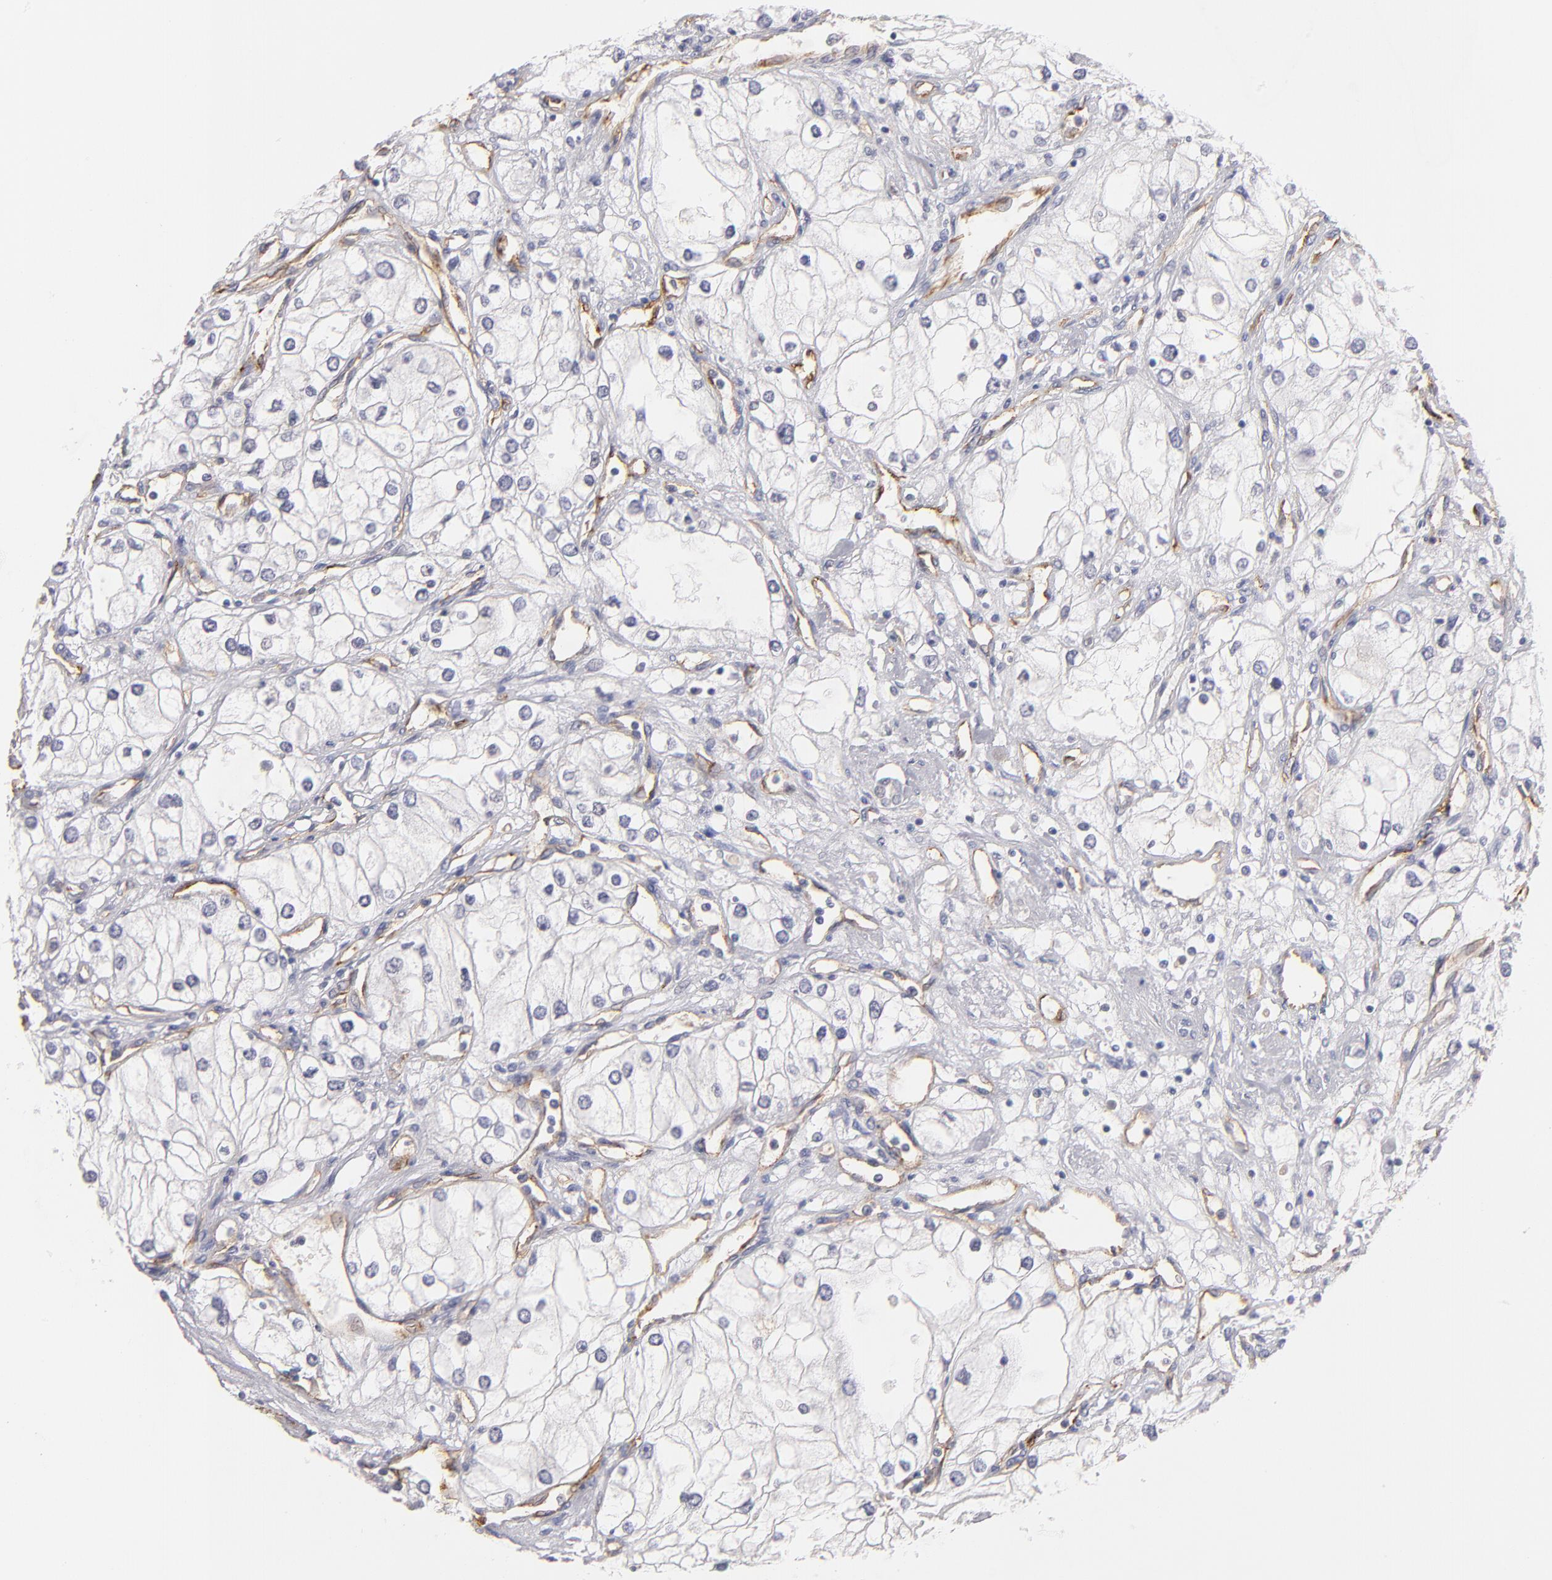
{"staining": {"intensity": "negative", "quantity": "none", "location": "none"}, "tissue": "renal cancer", "cell_type": "Tumor cells", "image_type": "cancer", "snomed": [{"axis": "morphology", "description": "Adenocarcinoma, NOS"}, {"axis": "topography", "description": "Kidney"}], "caption": "An image of adenocarcinoma (renal) stained for a protein reveals no brown staining in tumor cells.", "gene": "PLVAP", "patient": {"sex": "male", "age": 57}}